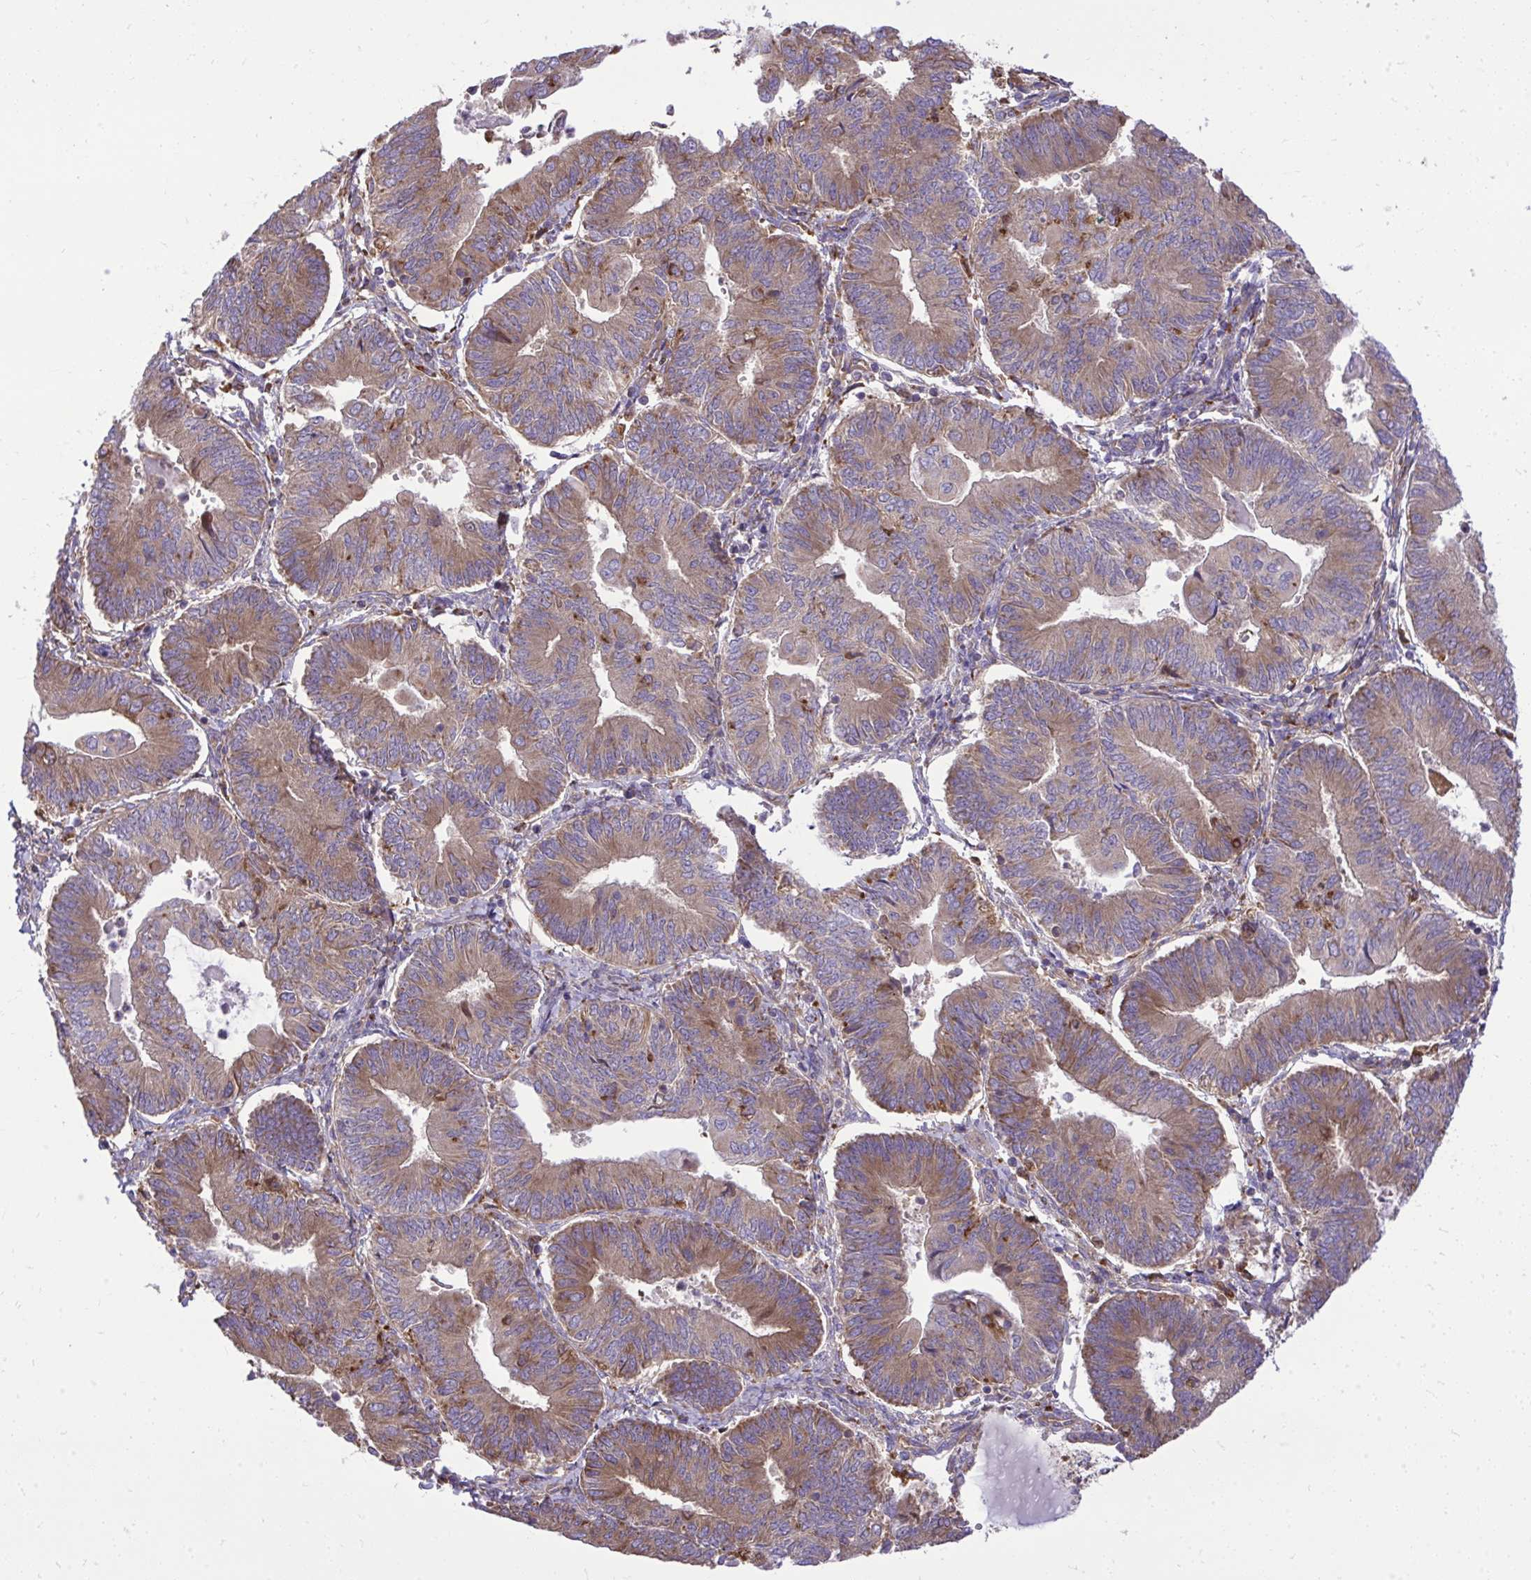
{"staining": {"intensity": "weak", "quantity": ">75%", "location": "cytoplasmic/membranous"}, "tissue": "endometrial cancer", "cell_type": "Tumor cells", "image_type": "cancer", "snomed": [{"axis": "morphology", "description": "Adenocarcinoma, NOS"}, {"axis": "topography", "description": "Endometrium"}], "caption": "Protein expression analysis of endometrial cancer (adenocarcinoma) shows weak cytoplasmic/membranous expression in about >75% of tumor cells.", "gene": "PAIP2", "patient": {"sex": "female", "age": 65}}